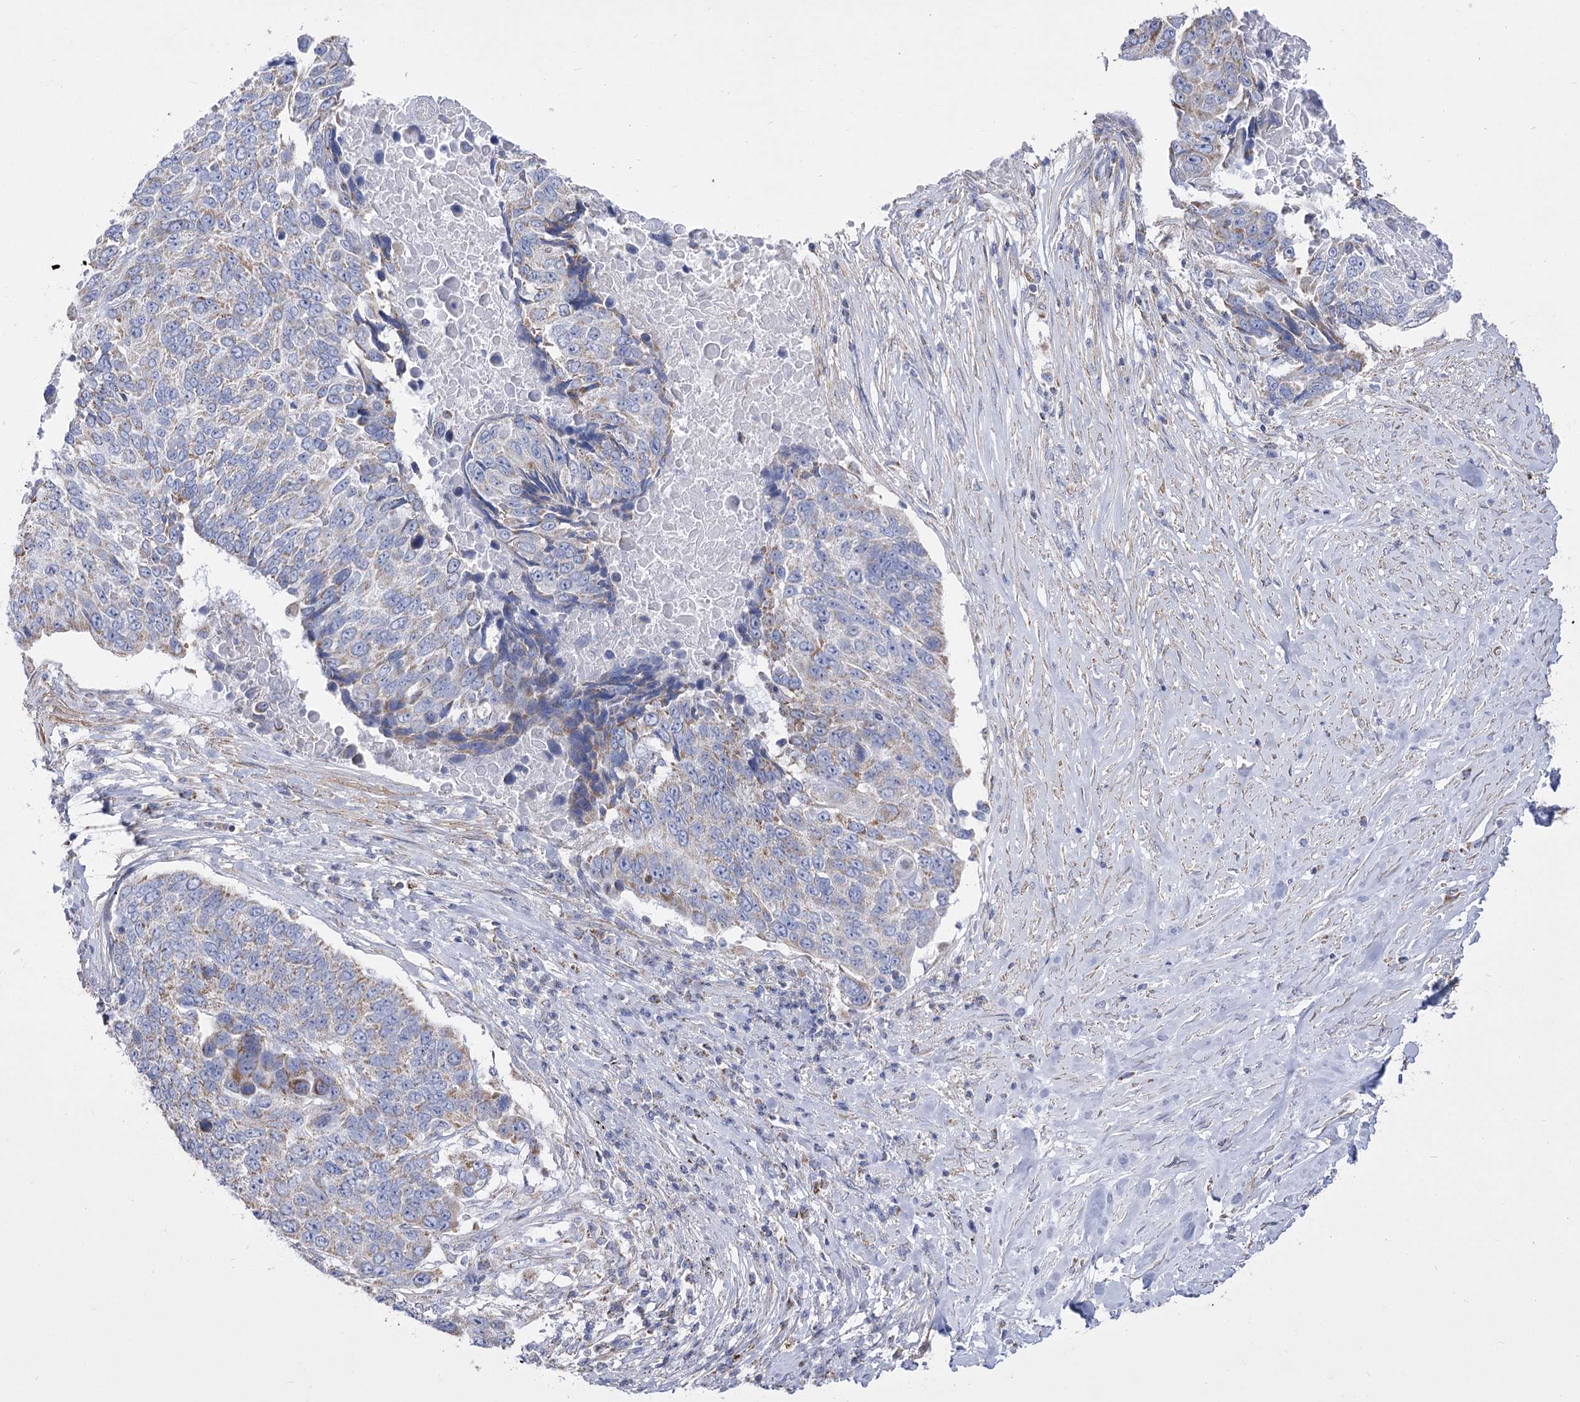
{"staining": {"intensity": "weak", "quantity": "<25%", "location": "cytoplasmic/membranous"}, "tissue": "lung cancer", "cell_type": "Tumor cells", "image_type": "cancer", "snomed": [{"axis": "morphology", "description": "Squamous cell carcinoma, NOS"}, {"axis": "topography", "description": "Lung"}], "caption": "The immunohistochemistry (IHC) image has no significant expression in tumor cells of lung cancer (squamous cell carcinoma) tissue.", "gene": "PDHB", "patient": {"sex": "male", "age": 66}}